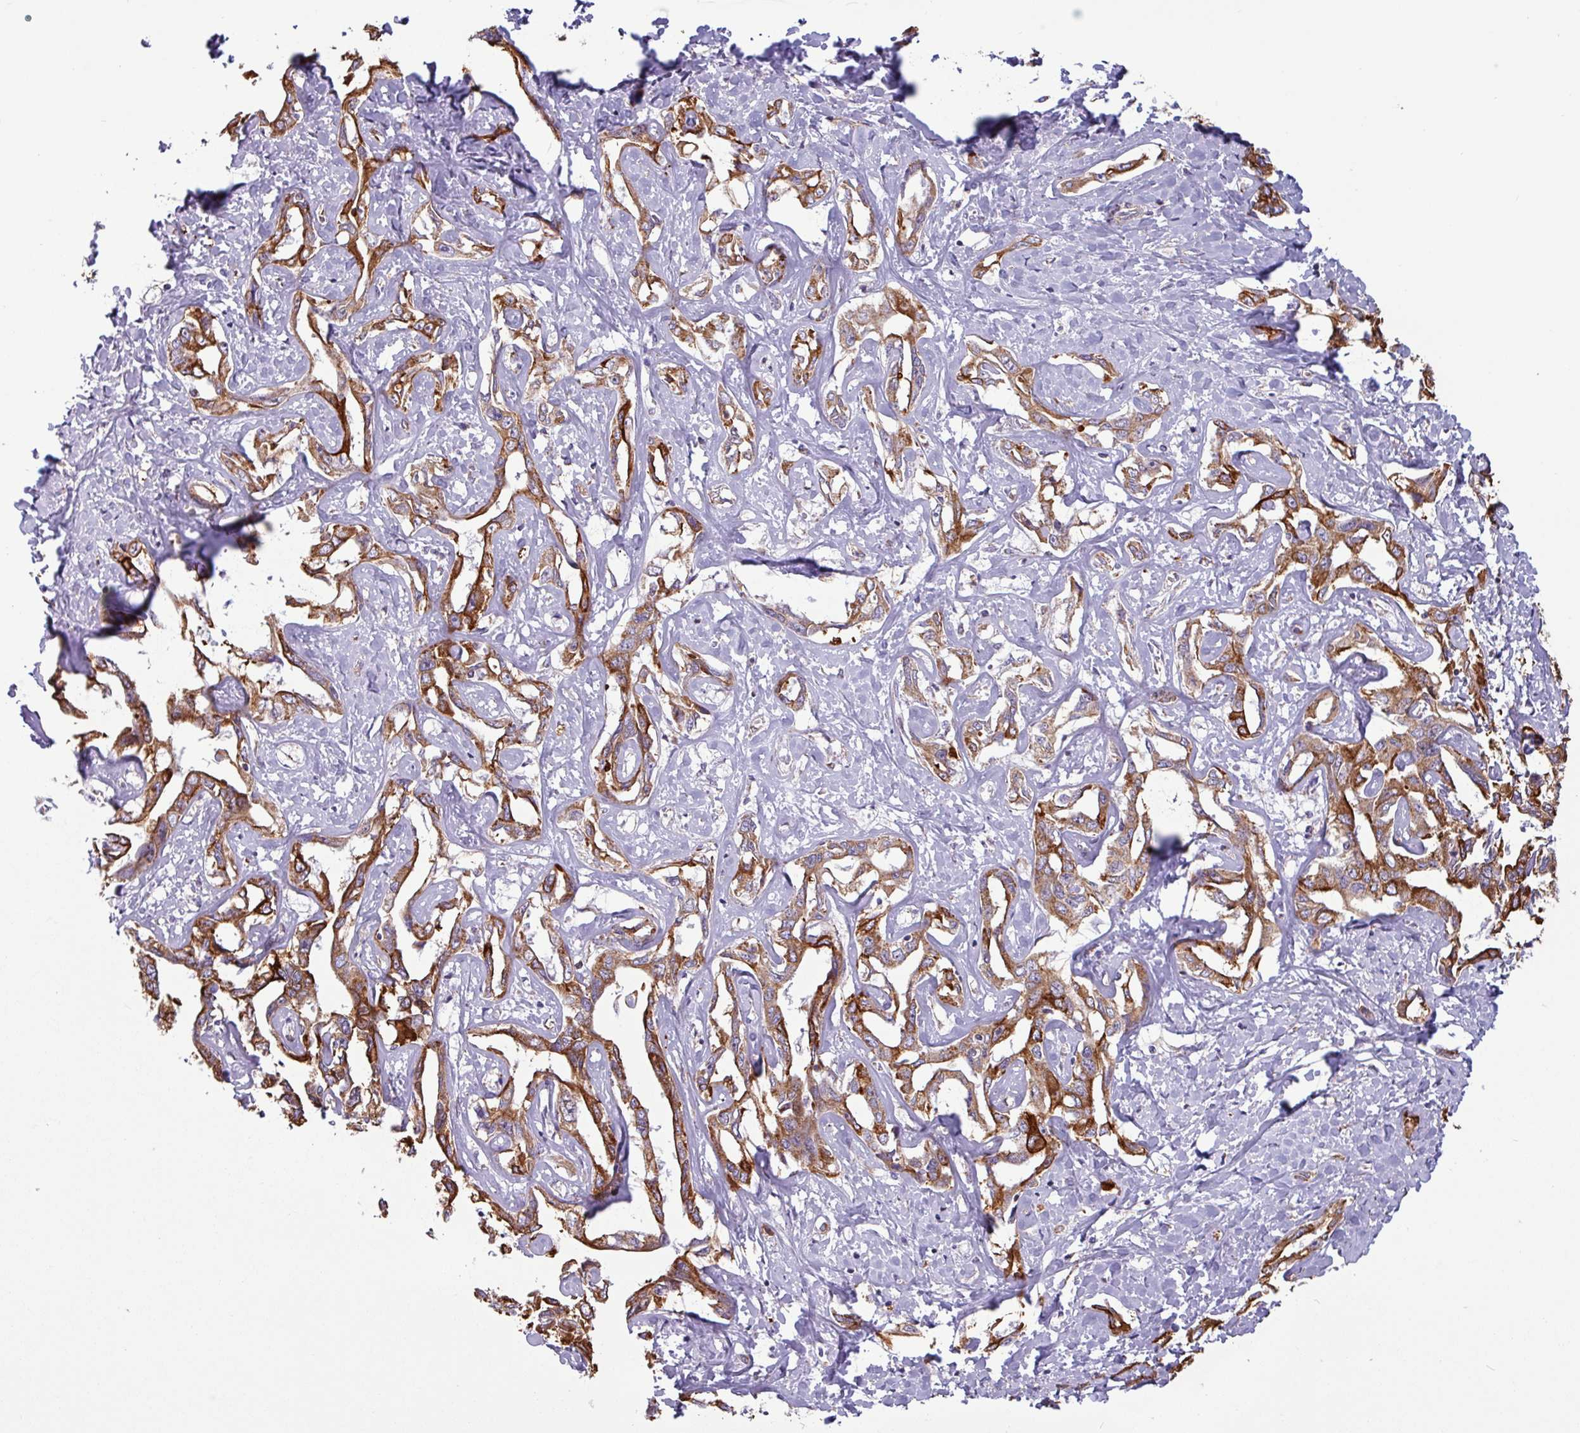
{"staining": {"intensity": "strong", "quantity": ">75%", "location": "cytoplasmic/membranous"}, "tissue": "liver cancer", "cell_type": "Tumor cells", "image_type": "cancer", "snomed": [{"axis": "morphology", "description": "Cholangiocarcinoma"}, {"axis": "topography", "description": "Liver"}], "caption": "About >75% of tumor cells in human liver cancer (cholangiocarcinoma) display strong cytoplasmic/membranous protein staining as visualized by brown immunohistochemical staining.", "gene": "CAMK1", "patient": {"sex": "male", "age": 59}}